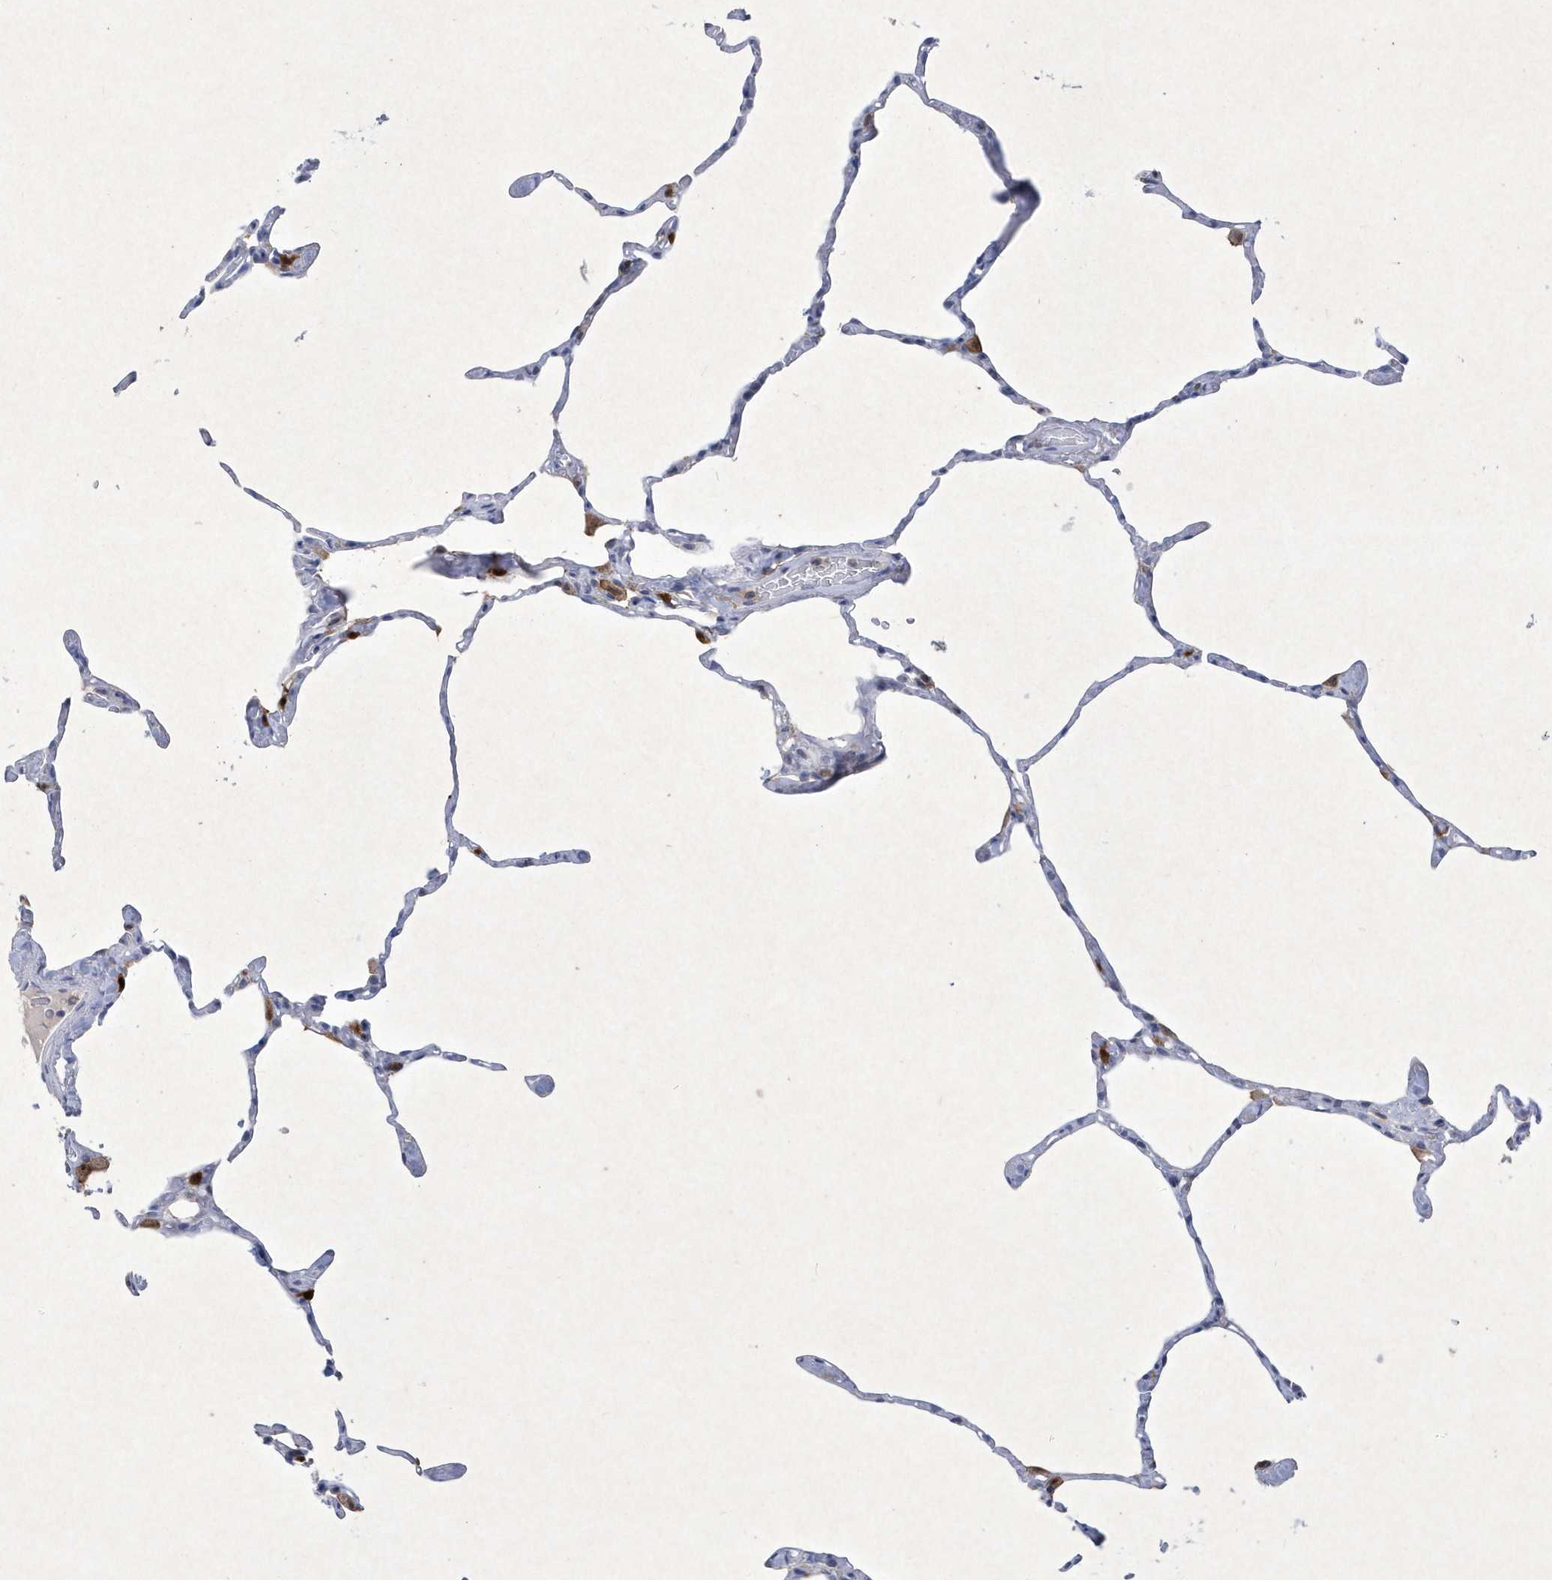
{"staining": {"intensity": "negative", "quantity": "none", "location": "none"}, "tissue": "lung", "cell_type": "Alveolar cells", "image_type": "normal", "snomed": [{"axis": "morphology", "description": "Normal tissue, NOS"}, {"axis": "topography", "description": "Lung"}], "caption": "Immunohistochemistry (IHC) micrograph of benign human lung stained for a protein (brown), which reveals no expression in alveolar cells.", "gene": "BHLHA15", "patient": {"sex": "male", "age": 65}}